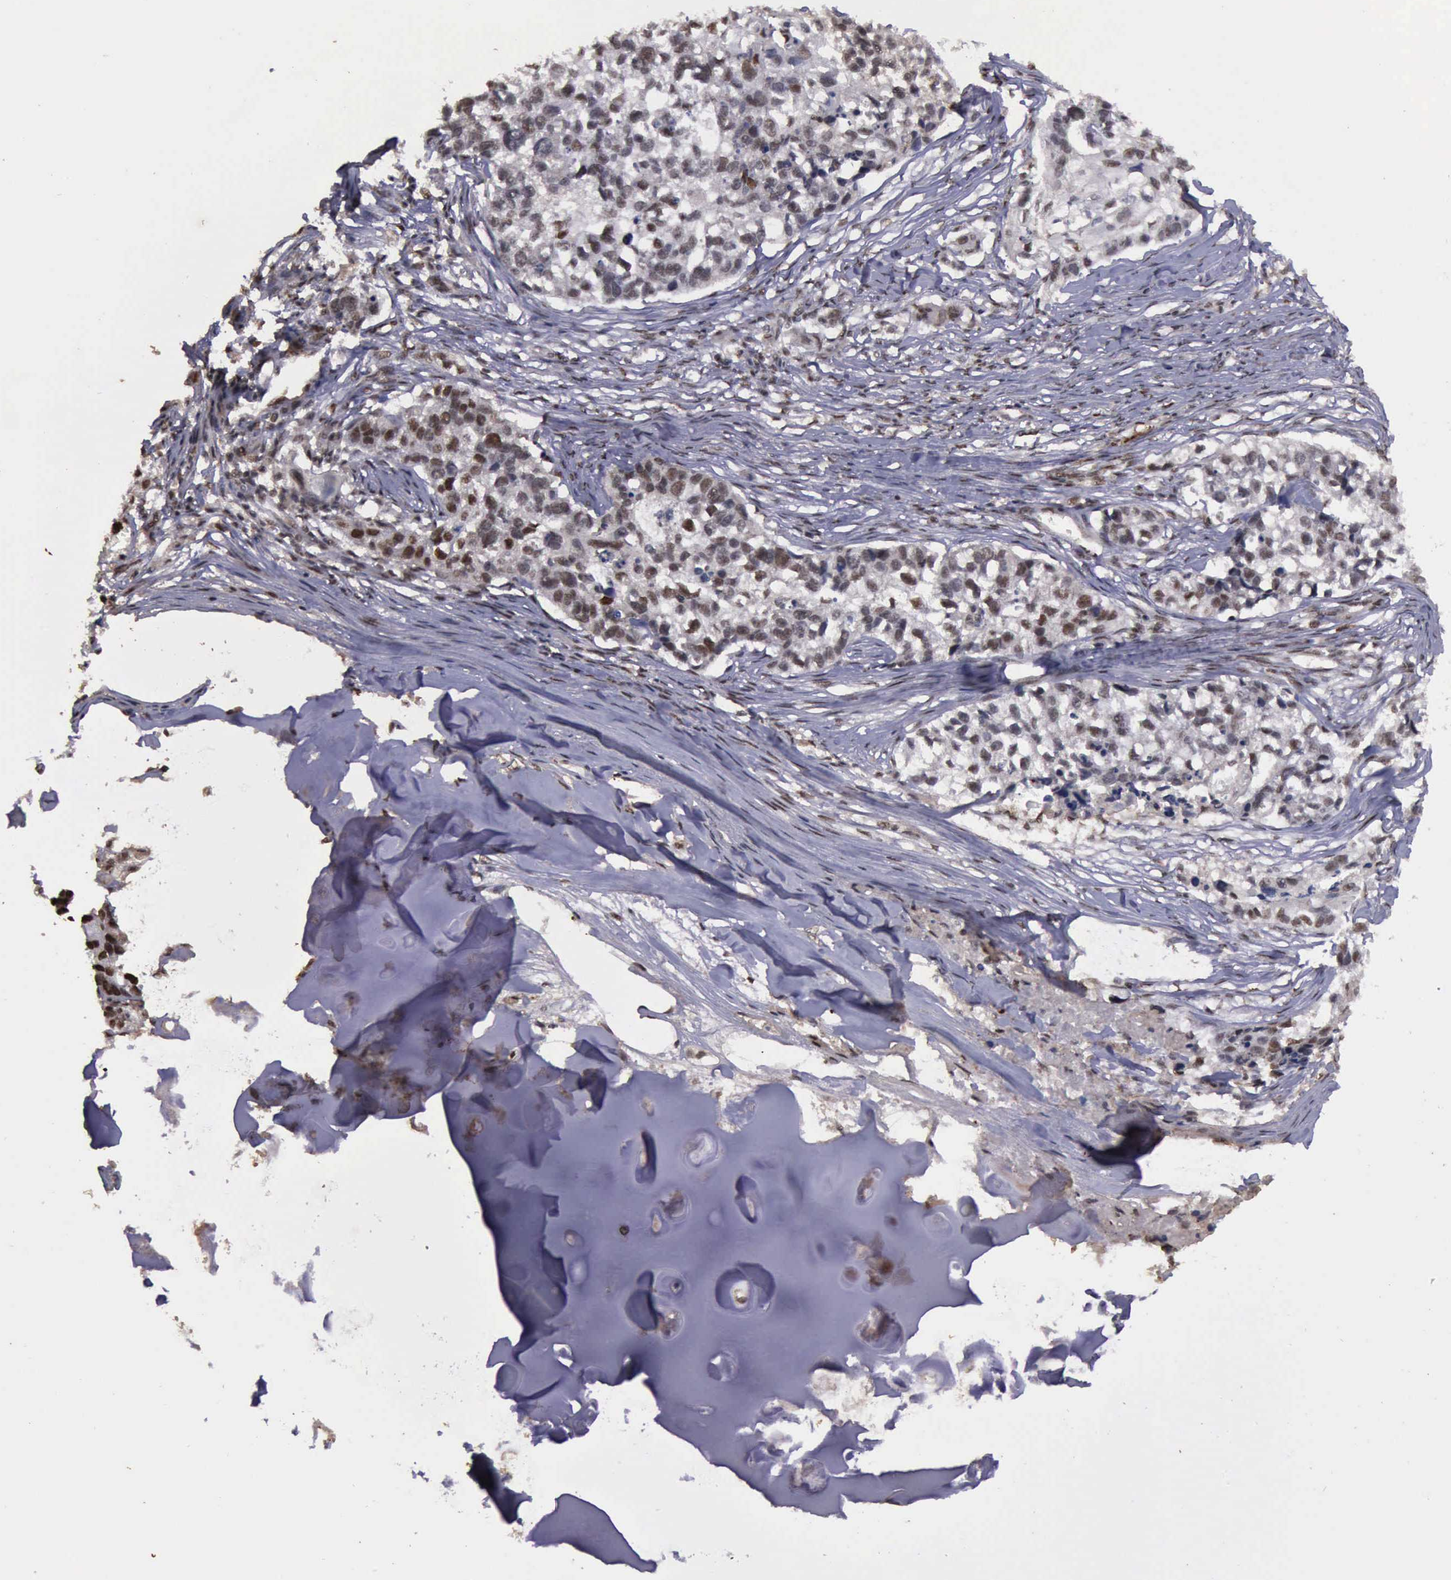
{"staining": {"intensity": "moderate", "quantity": ">75%", "location": "nuclear"}, "tissue": "lung cancer", "cell_type": "Tumor cells", "image_type": "cancer", "snomed": [{"axis": "morphology", "description": "Squamous cell carcinoma, NOS"}, {"axis": "topography", "description": "Lymph node"}, {"axis": "topography", "description": "Lung"}], "caption": "Protein expression analysis of lung cancer (squamous cell carcinoma) exhibits moderate nuclear positivity in about >75% of tumor cells.", "gene": "TRMT2A", "patient": {"sex": "male", "age": 74}}